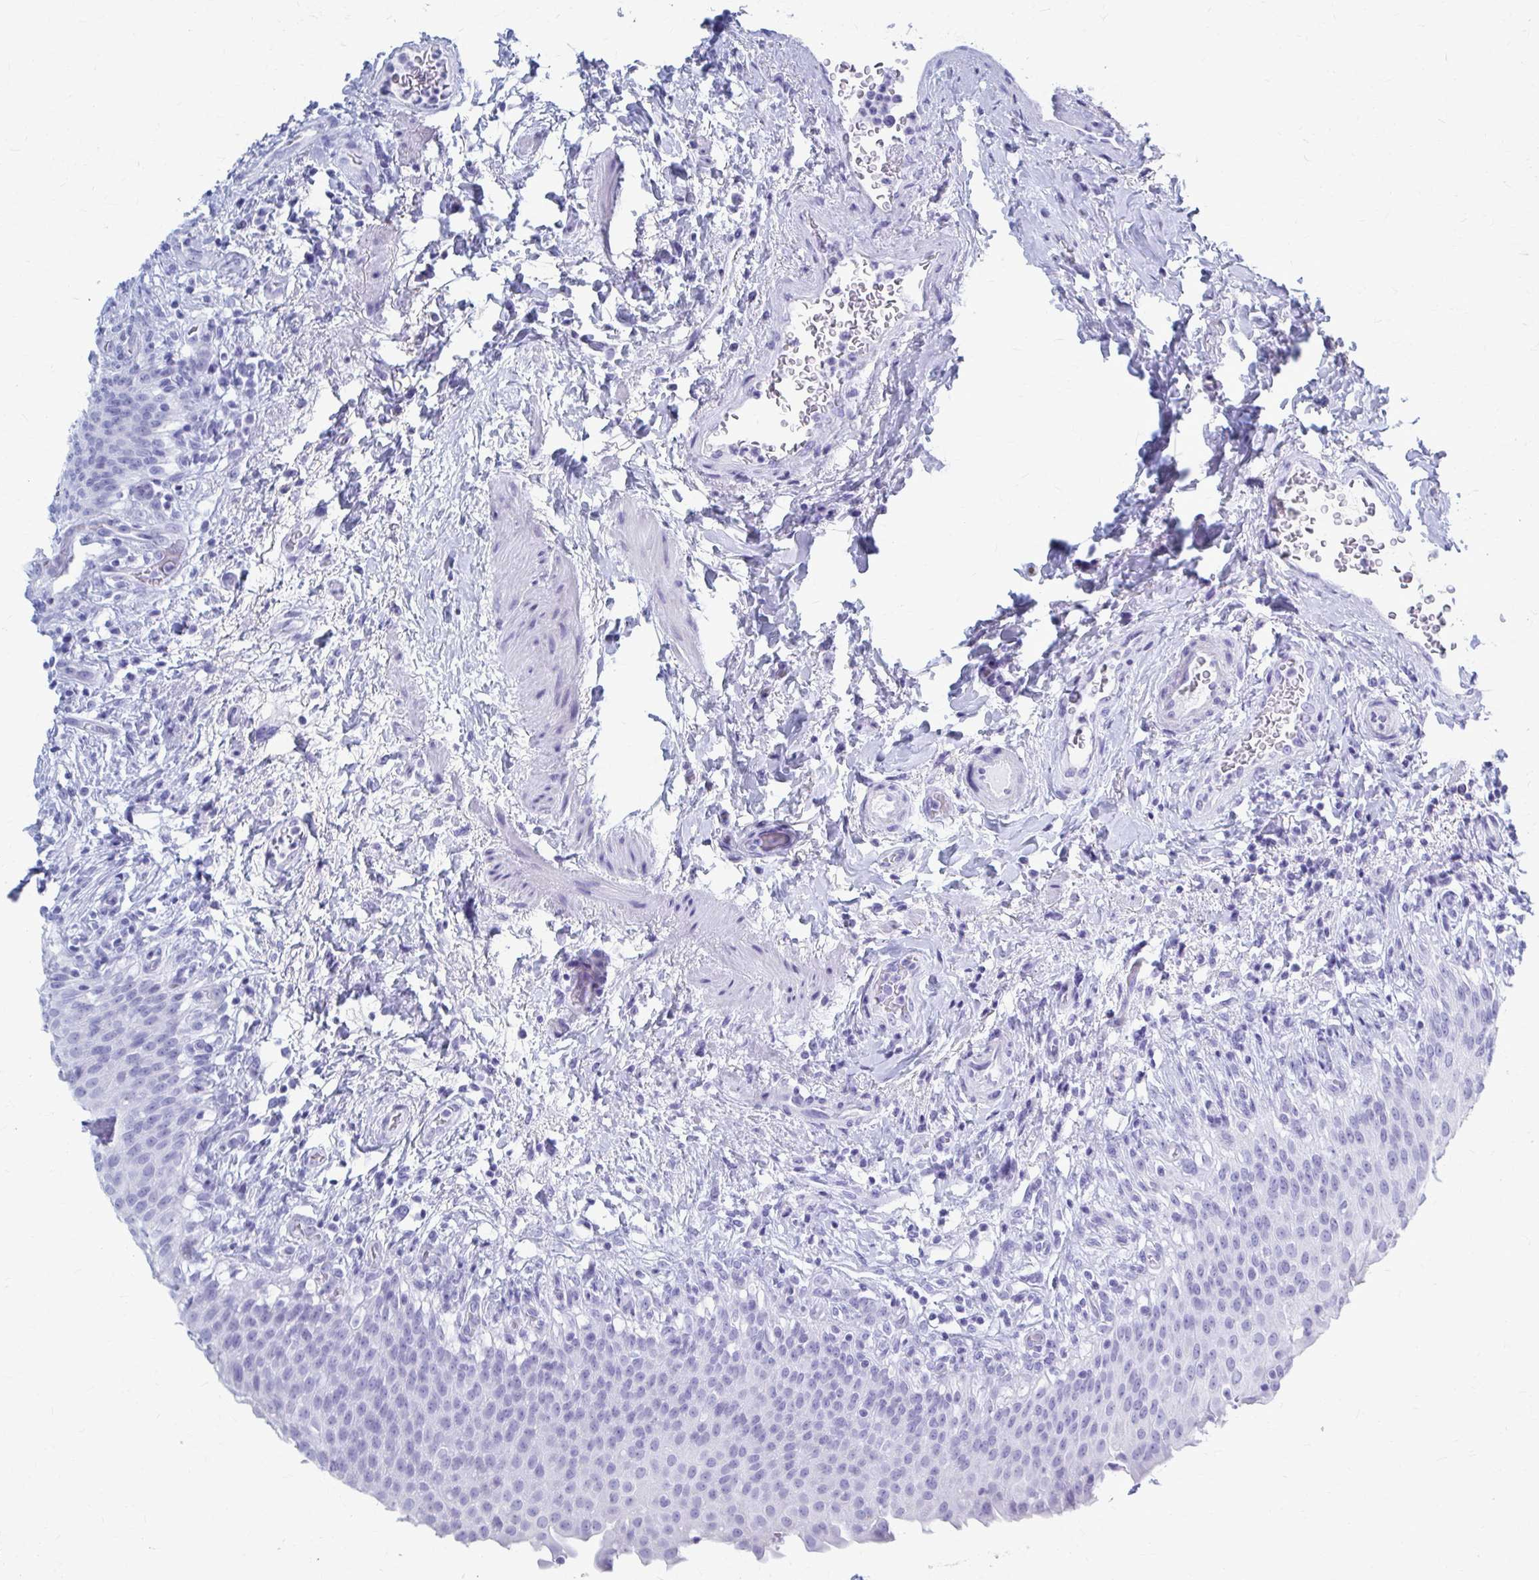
{"staining": {"intensity": "negative", "quantity": "none", "location": "none"}, "tissue": "urinary bladder", "cell_type": "Urothelial cells", "image_type": "normal", "snomed": [{"axis": "morphology", "description": "Normal tissue, NOS"}, {"axis": "topography", "description": "Urinary bladder"}, {"axis": "topography", "description": "Peripheral nerve tissue"}], "caption": "Immunohistochemical staining of benign urinary bladder reveals no significant expression in urothelial cells.", "gene": "CELF5", "patient": {"sex": "female", "age": 60}}